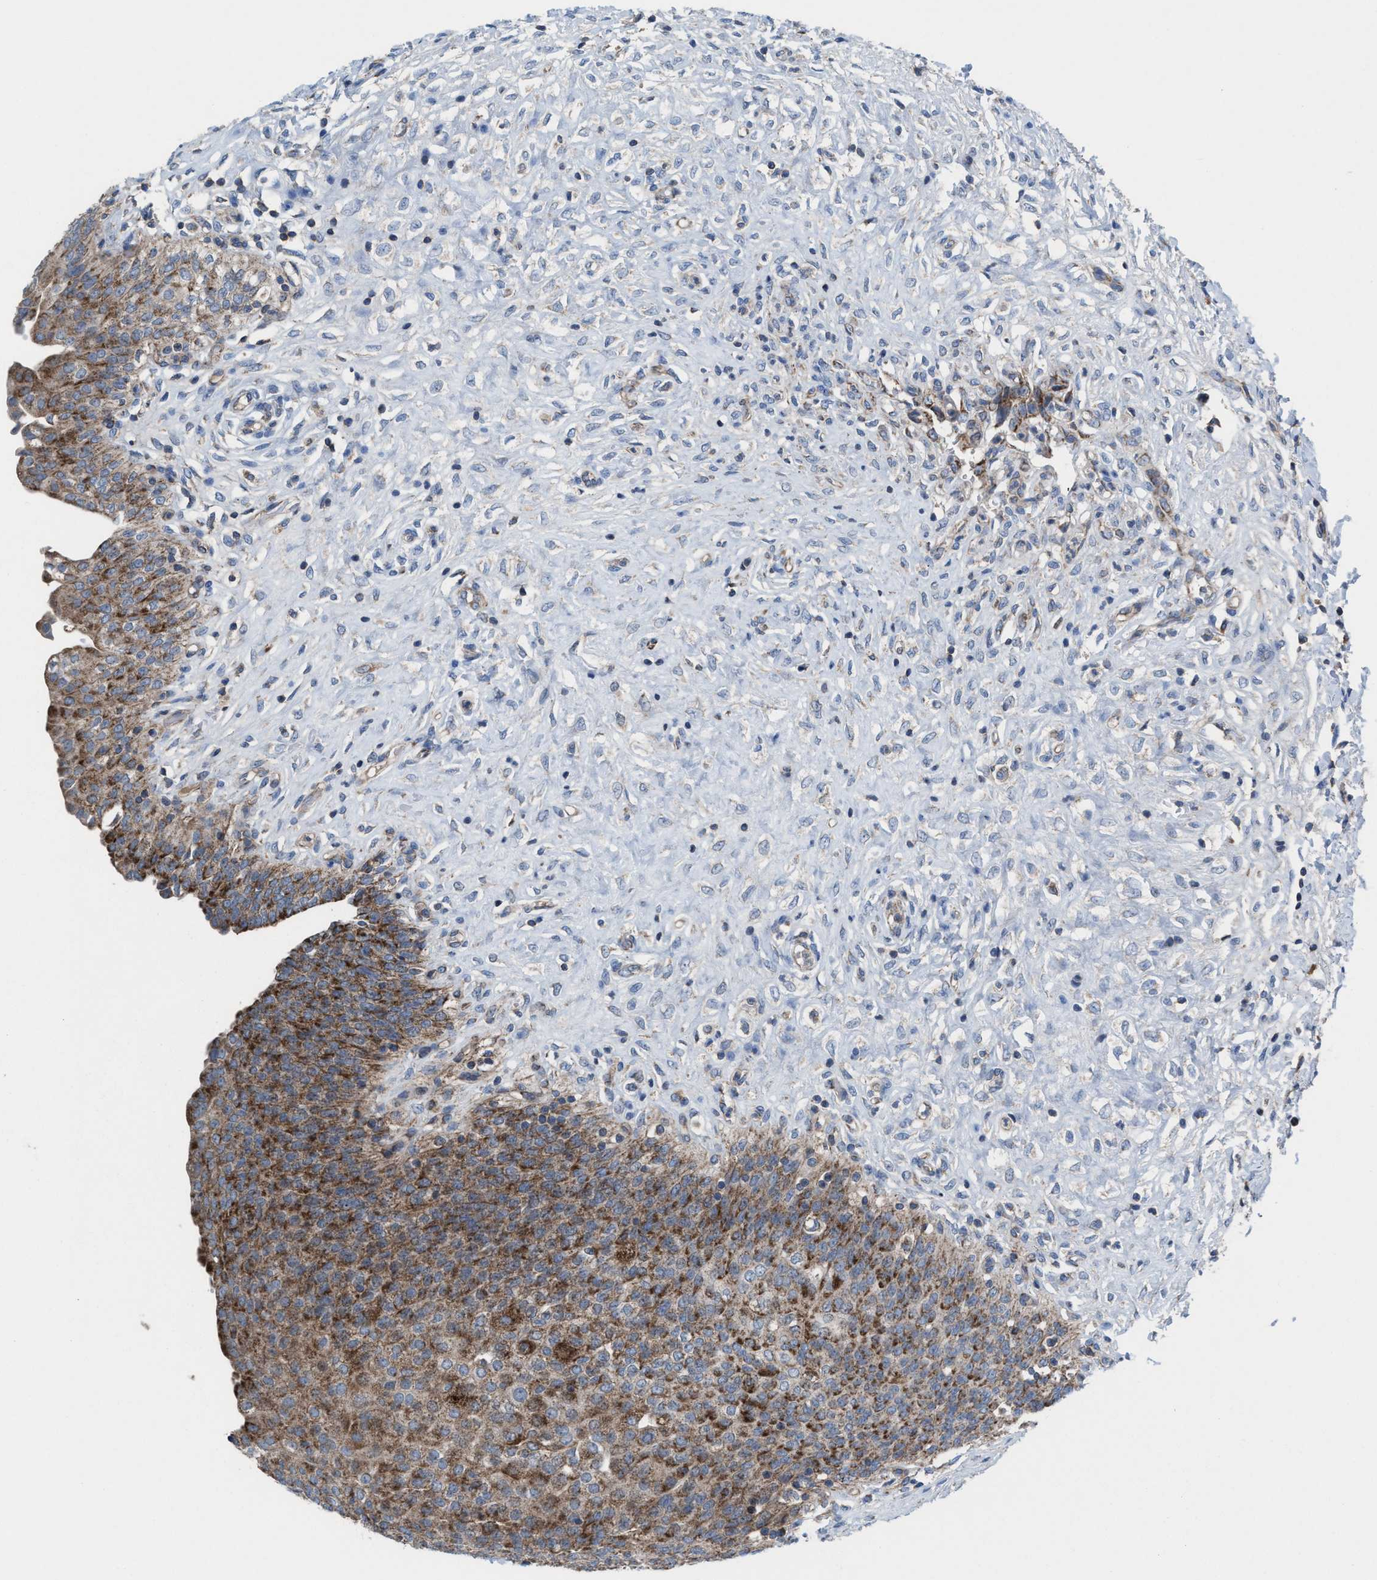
{"staining": {"intensity": "moderate", "quantity": ">75%", "location": "cytoplasmic/membranous"}, "tissue": "urinary bladder", "cell_type": "Urothelial cells", "image_type": "normal", "snomed": [{"axis": "morphology", "description": "Urothelial carcinoma, High grade"}, {"axis": "topography", "description": "Urinary bladder"}], "caption": "Normal urinary bladder was stained to show a protein in brown. There is medium levels of moderate cytoplasmic/membranous positivity in approximately >75% of urothelial cells. The protein is stained brown, and the nuclei are stained in blue (DAB IHC with brightfield microscopy, high magnification).", "gene": "MRM1", "patient": {"sex": "male", "age": 46}}